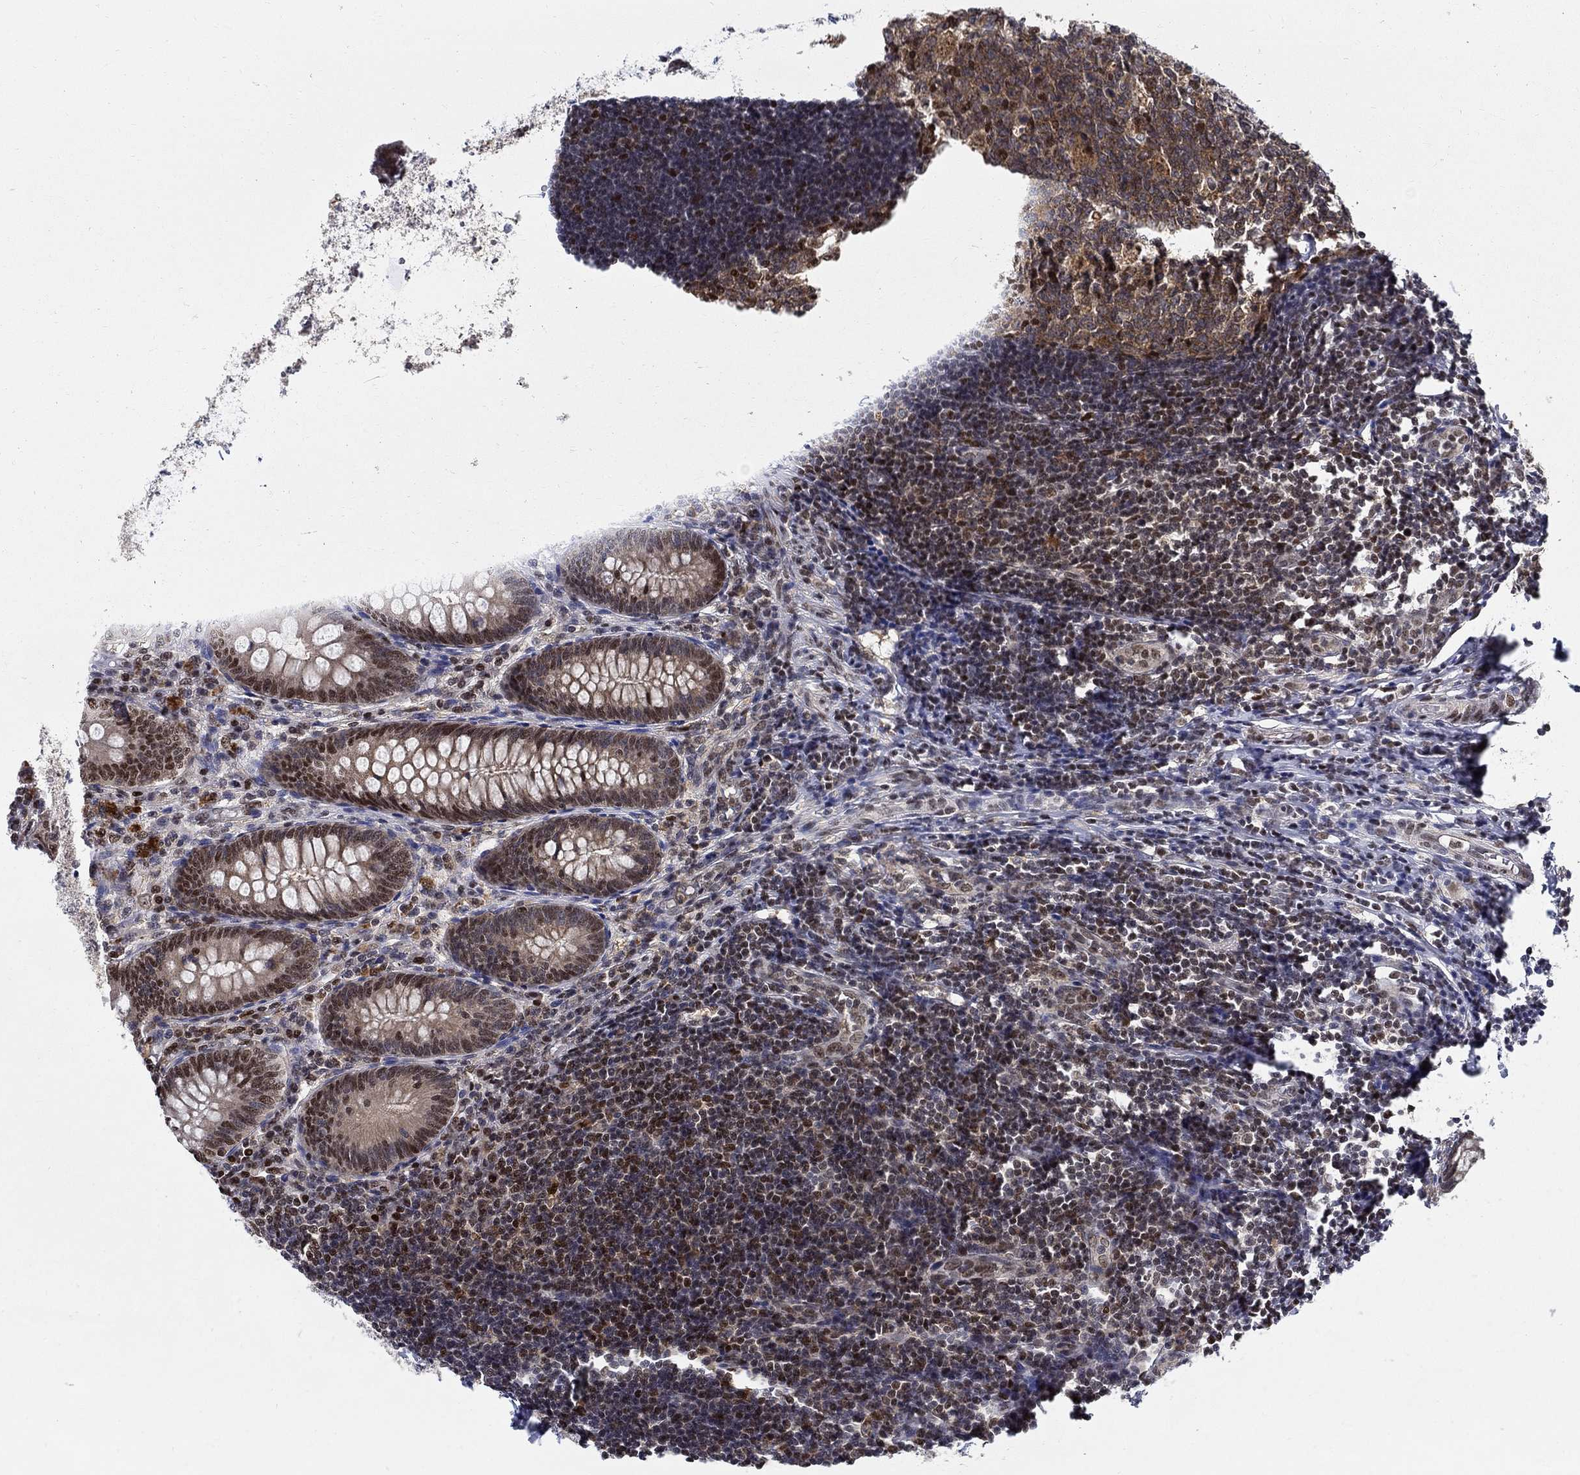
{"staining": {"intensity": "strong", "quantity": "<25%", "location": "nuclear"}, "tissue": "appendix", "cell_type": "Glandular cells", "image_type": "normal", "snomed": [{"axis": "morphology", "description": "Normal tissue, NOS"}, {"axis": "morphology", "description": "Inflammation, NOS"}, {"axis": "topography", "description": "Appendix"}], "caption": "Appendix stained with DAB immunohistochemistry (IHC) exhibits medium levels of strong nuclear staining in about <25% of glandular cells. The protein is stained brown, and the nuclei are stained in blue (DAB (3,3'-diaminobenzidine) IHC with brightfield microscopy, high magnification).", "gene": "ZNF594", "patient": {"sex": "male", "age": 16}}